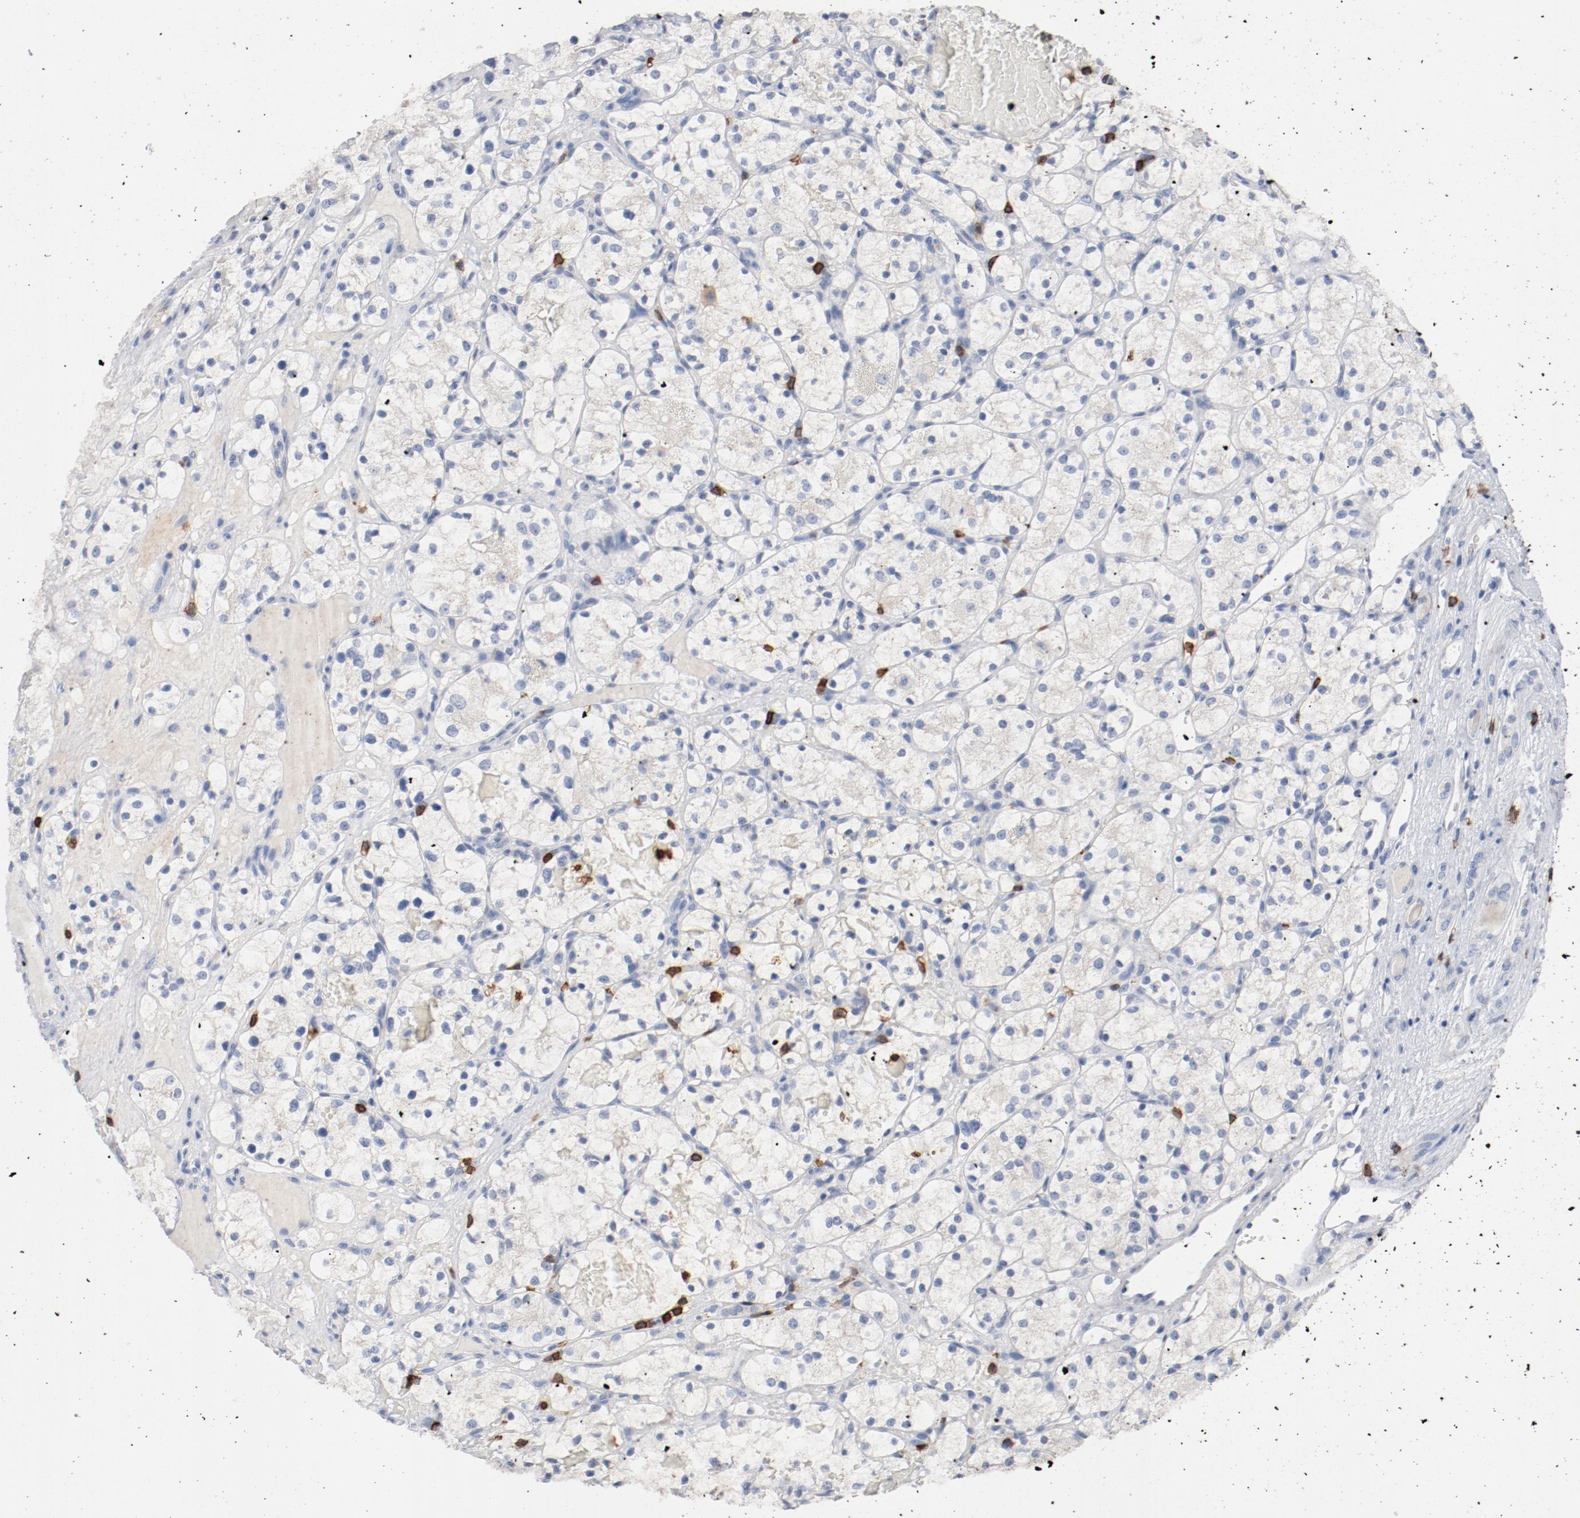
{"staining": {"intensity": "negative", "quantity": "none", "location": "none"}, "tissue": "renal cancer", "cell_type": "Tumor cells", "image_type": "cancer", "snomed": [{"axis": "morphology", "description": "Adenocarcinoma, NOS"}, {"axis": "topography", "description": "Kidney"}], "caption": "Renal adenocarcinoma stained for a protein using IHC shows no expression tumor cells.", "gene": "CD247", "patient": {"sex": "female", "age": 60}}